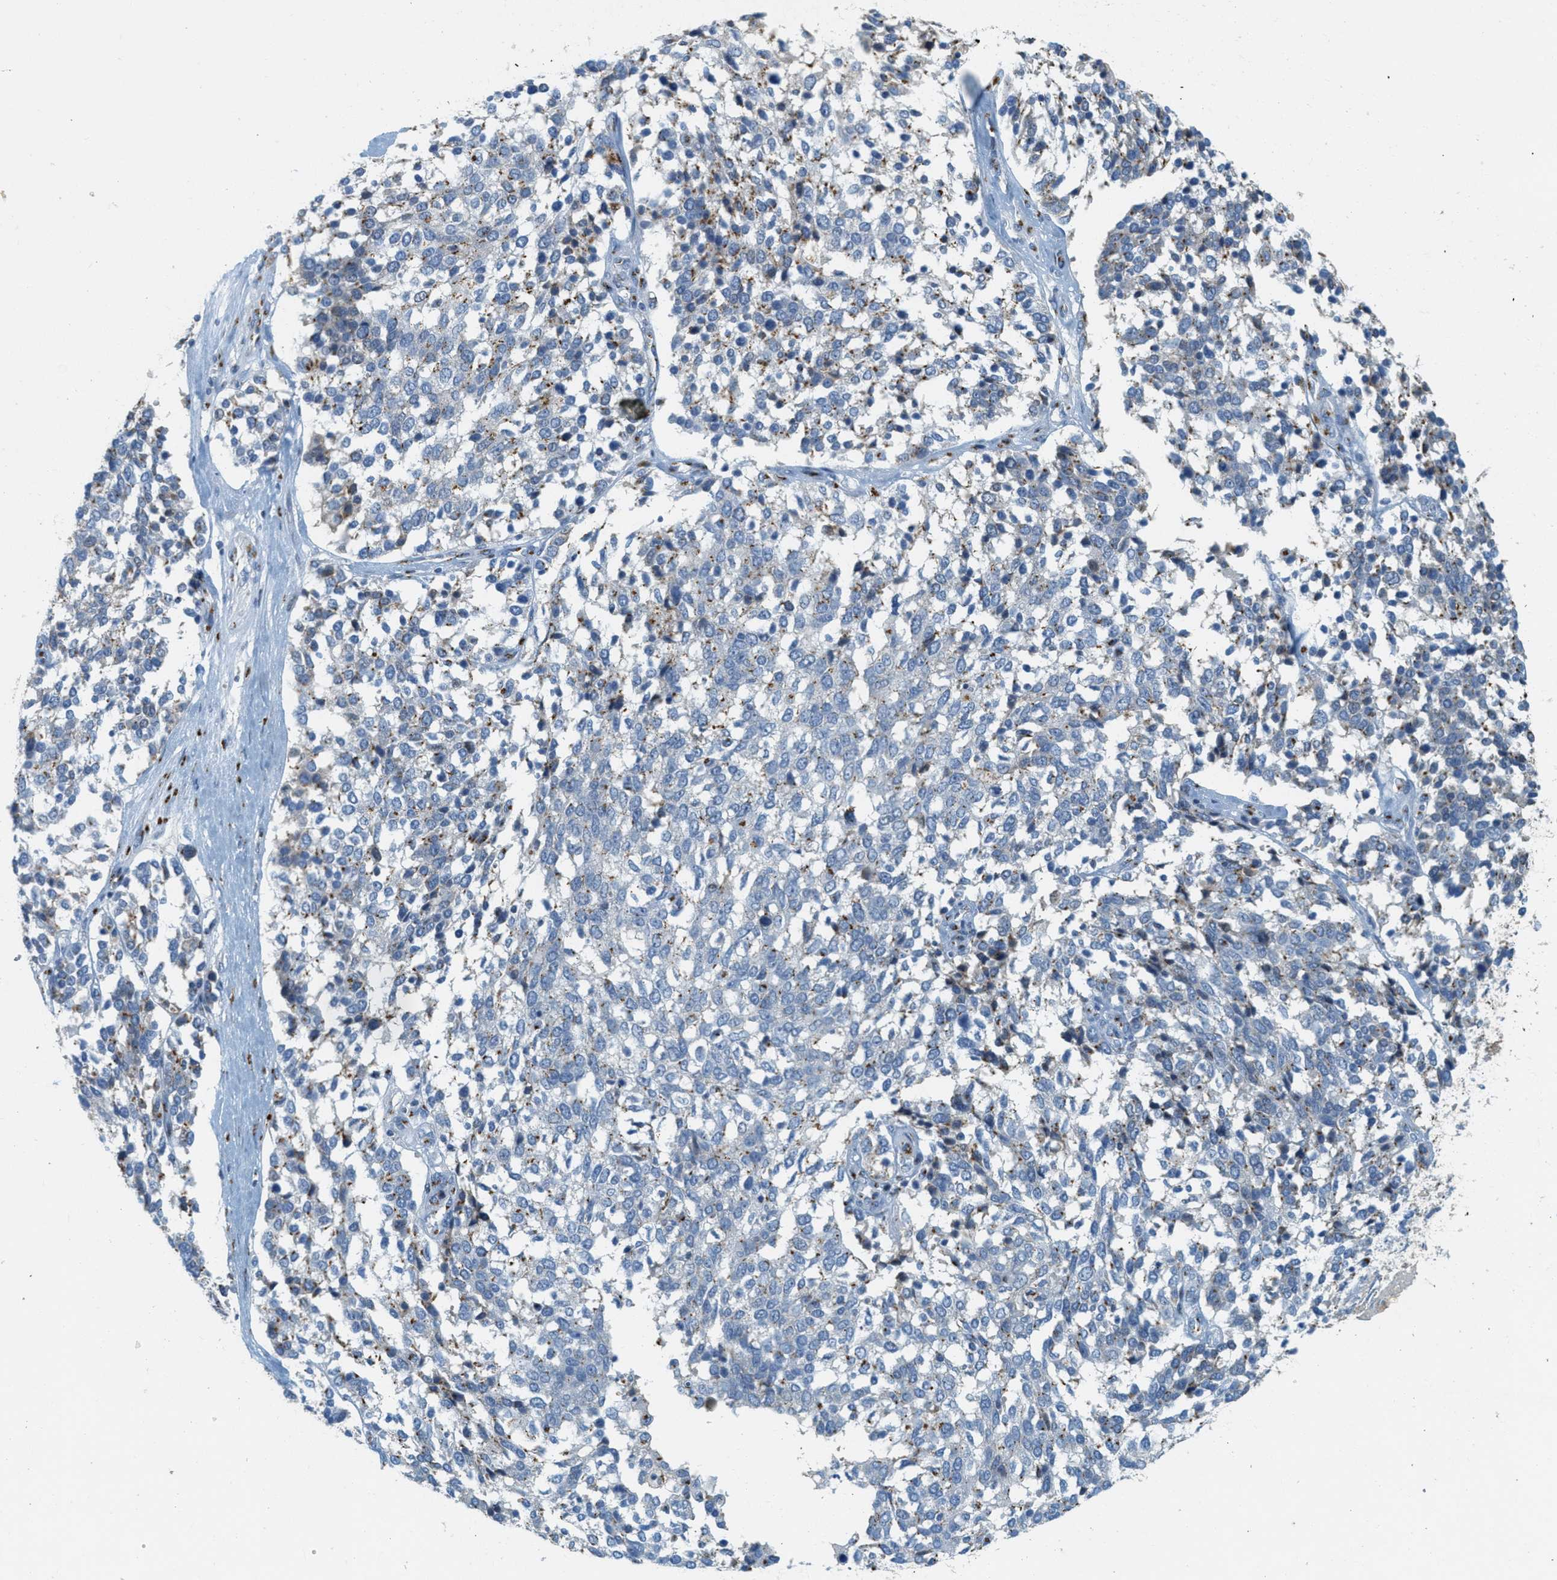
{"staining": {"intensity": "moderate", "quantity": "<25%", "location": "cytoplasmic/membranous"}, "tissue": "ovarian cancer", "cell_type": "Tumor cells", "image_type": "cancer", "snomed": [{"axis": "morphology", "description": "Cystadenocarcinoma, serous, NOS"}, {"axis": "topography", "description": "Ovary"}], "caption": "A brown stain labels moderate cytoplasmic/membranous staining of a protein in ovarian cancer tumor cells.", "gene": "ENTPD4", "patient": {"sex": "female", "age": 44}}